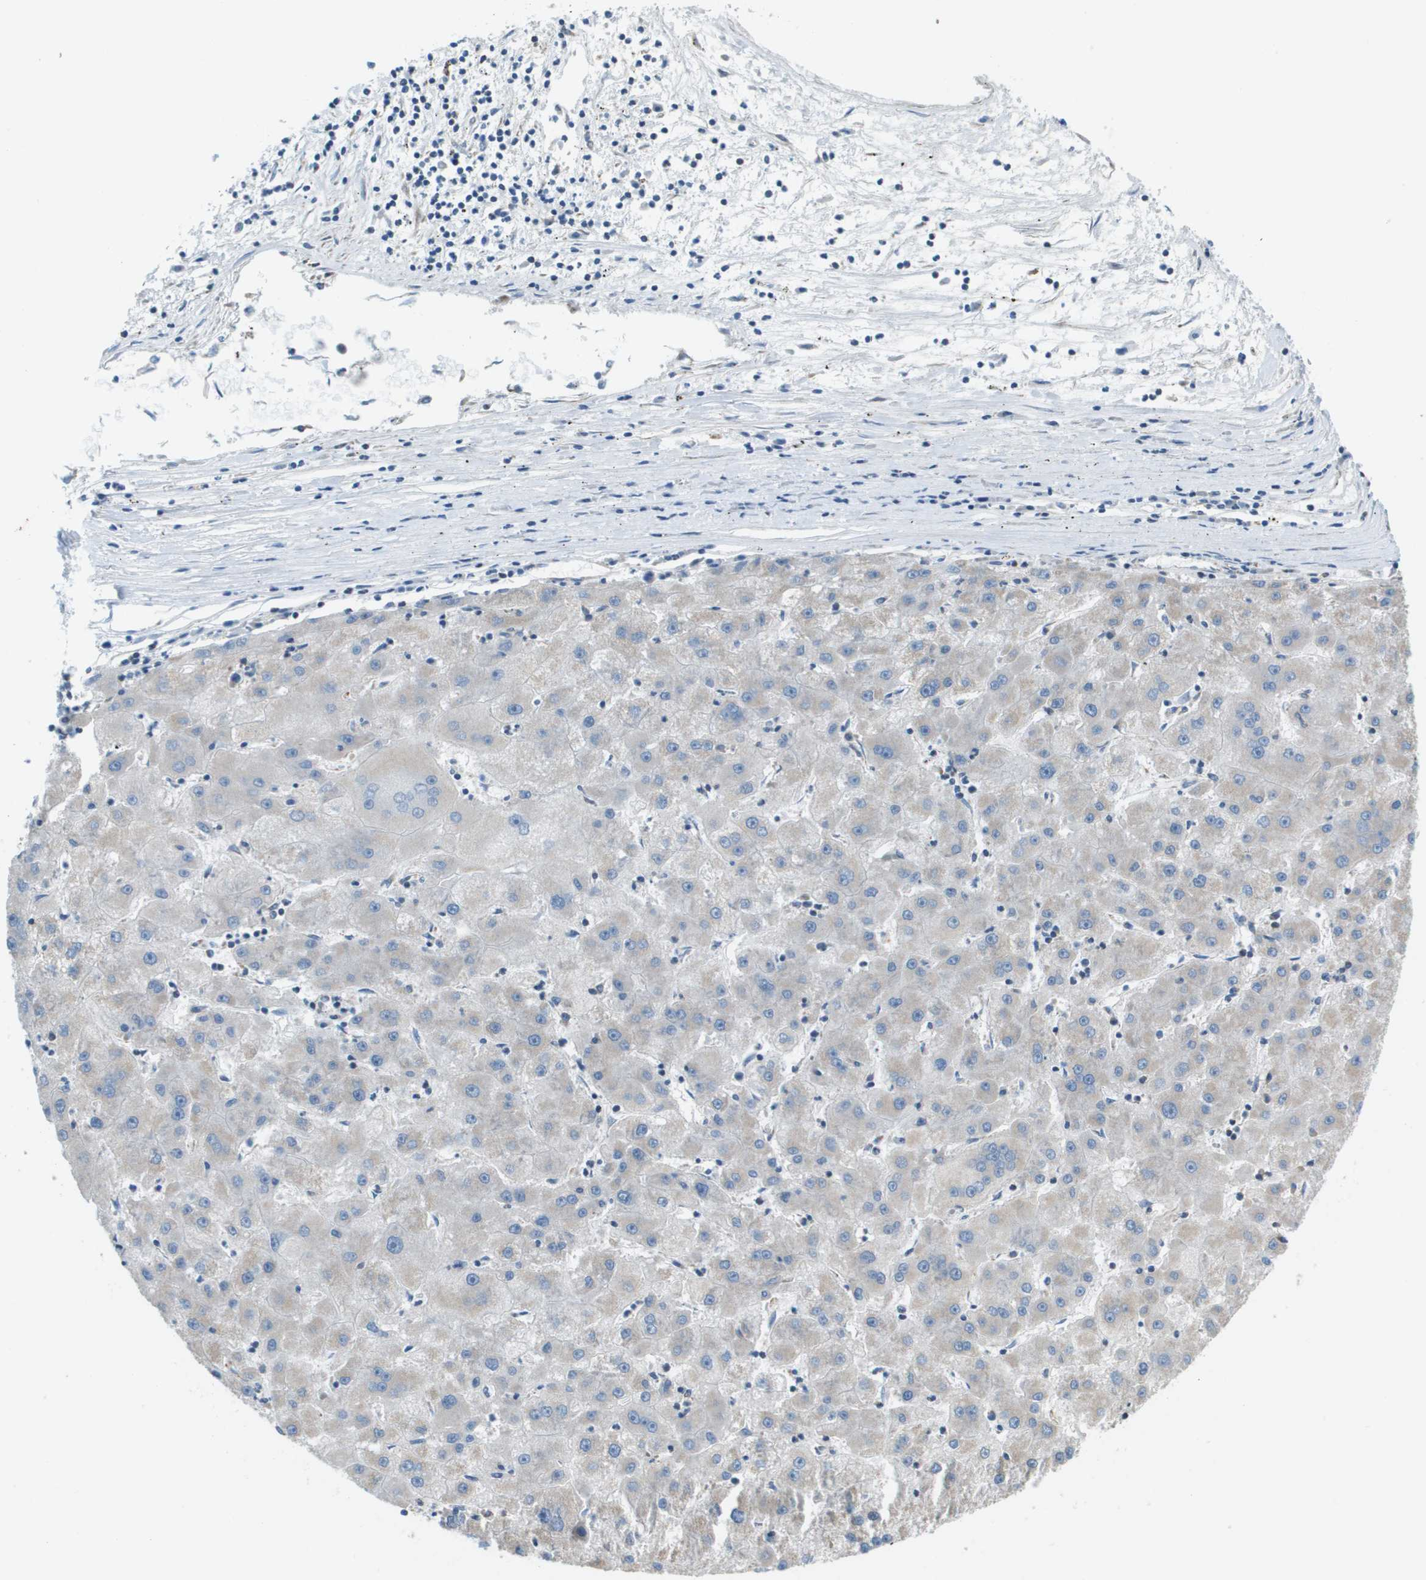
{"staining": {"intensity": "weak", "quantity": "<25%", "location": "cytoplasmic/membranous"}, "tissue": "liver cancer", "cell_type": "Tumor cells", "image_type": "cancer", "snomed": [{"axis": "morphology", "description": "Carcinoma, Hepatocellular, NOS"}, {"axis": "topography", "description": "Liver"}], "caption": "This micrograph is of liver hepatocellular carcinoma stained with immunohistochemistry (IHC) to label a protein in brown with the nuclei are counter-stained blue. There is no staining in tumor cells.", "gene": "TAOK3", "patient": {"sex": "male", "age": 72}}